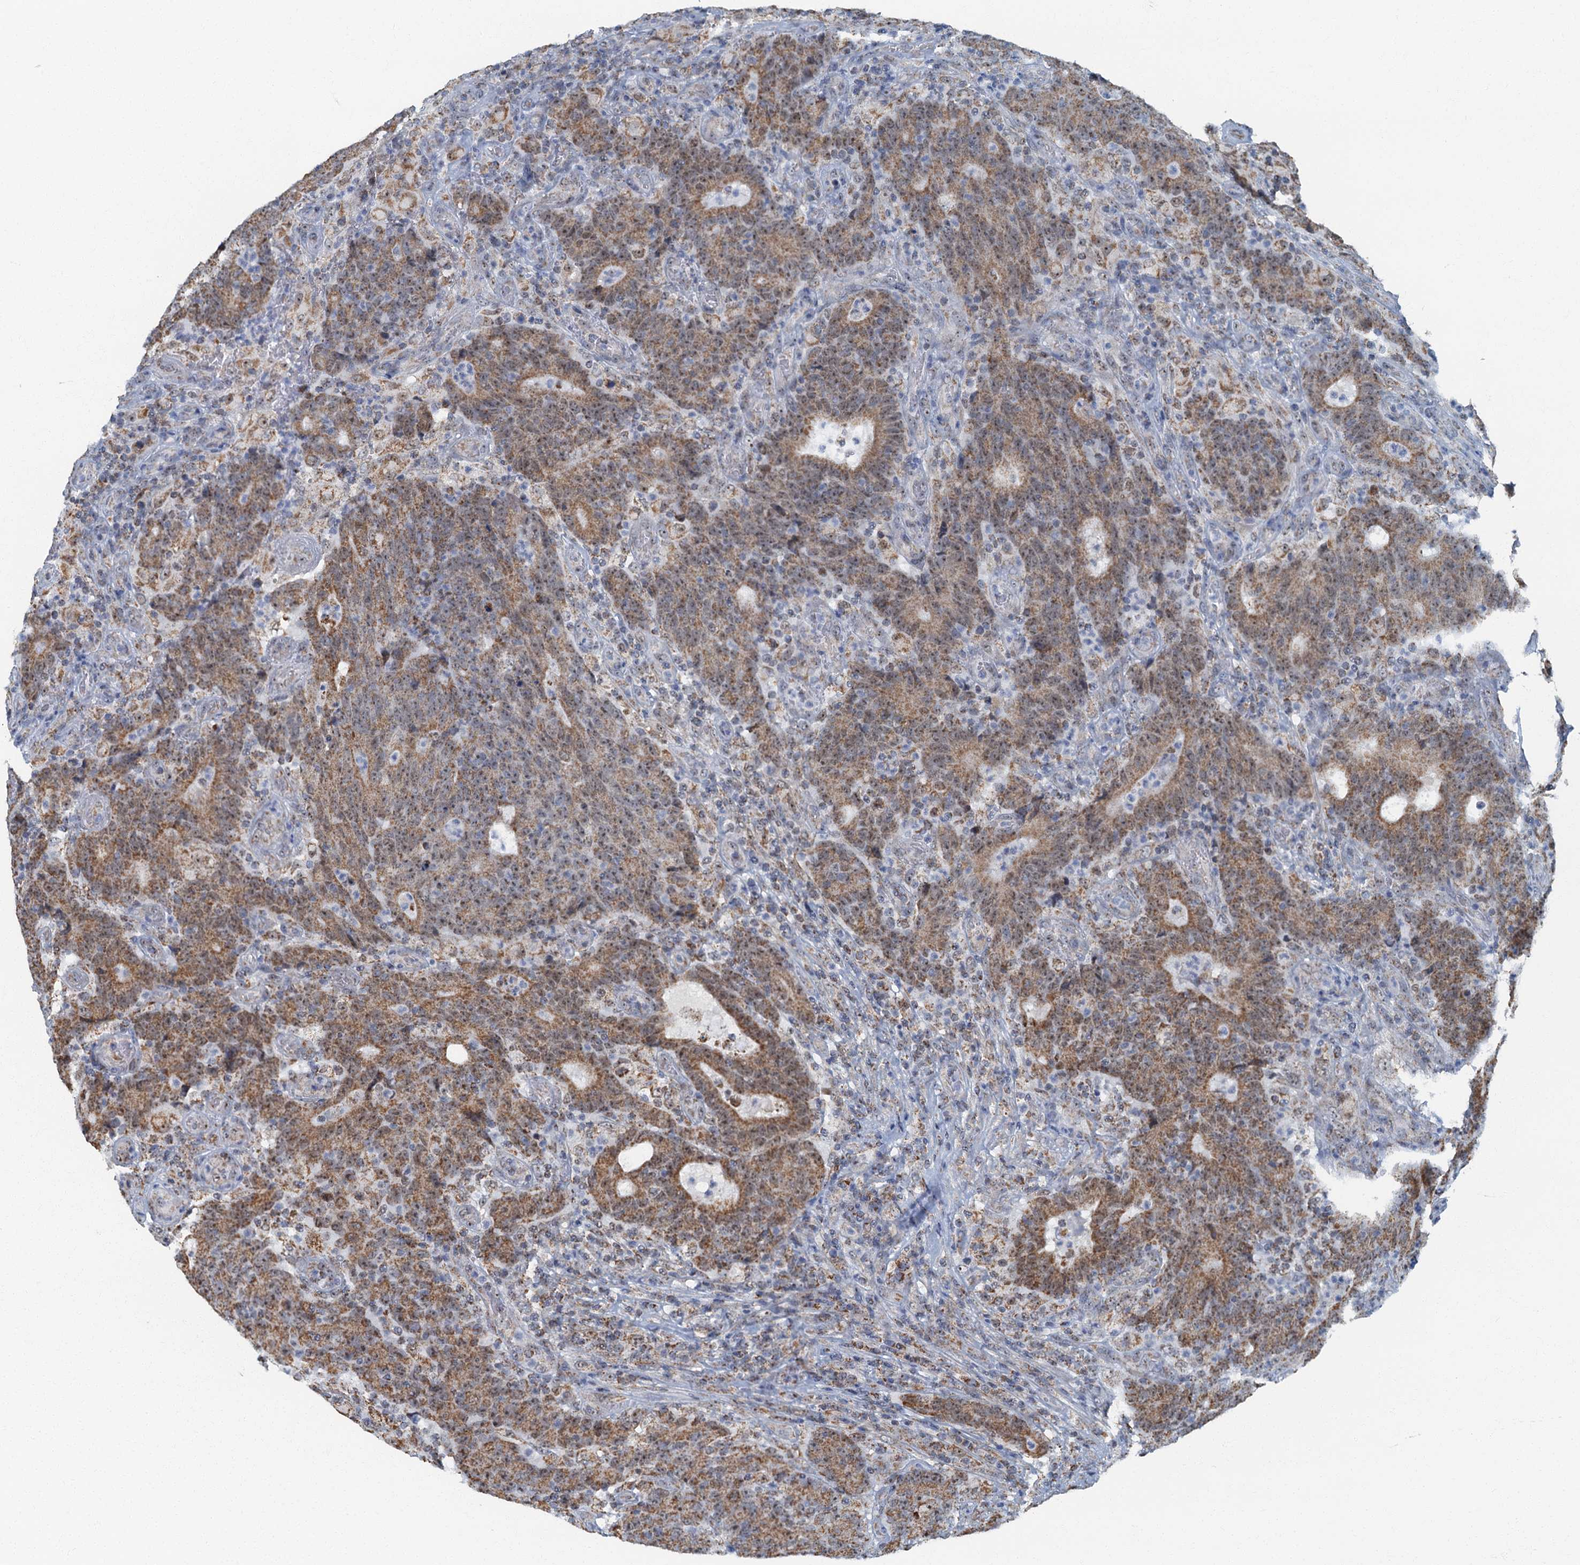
{"staining": {"intensity": "moderate", "quantity": ">75%", "location": "cytoplasmic/membranous,nuclear"}, "tissue": "colorectal cancer", "cell_type": "Tumor cells", "image_type": "cancer", "snomed": [{"axis": "morphology", "description": "Adenocarcinoma, NOS"}, {"axis": "topography", "description": "Colon"}], "caption": "This photomicrograph shows IHC staining of human colorectal adenocarcinoma, with medium moderate cytoplasmic/membranous and nuclear staining in approximately >75% of tumor cells.", "gene": "RAD9B", "patient": {"sex": "female", "age": 75}}